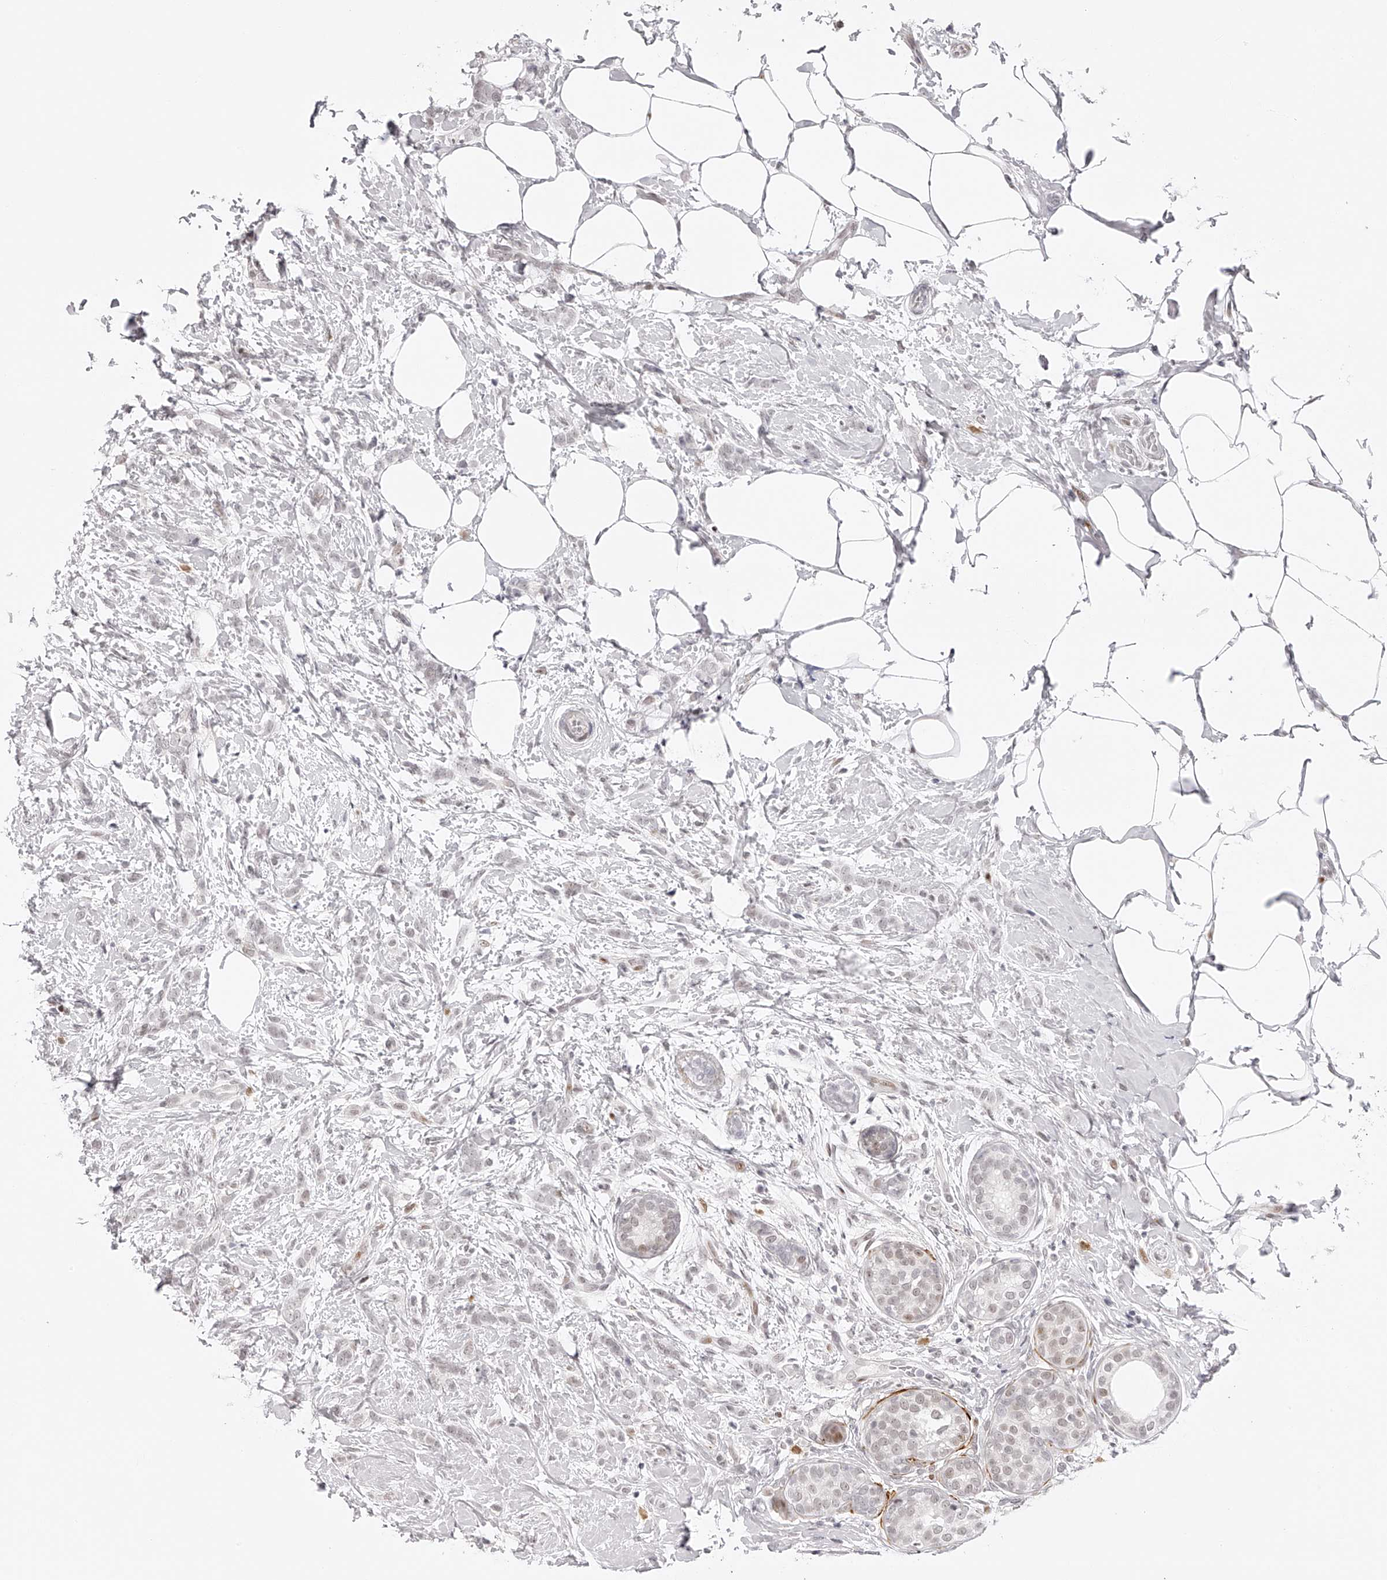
{"staining": {"intensity": "negative", "quantity": "none", "location": "none"}, "tissue": "breast cancer", "cell_type": "Tumor cells", "image_type": "cancer", "snomed": [{"axis": "morphology", "description": "Lobular carcinoma, in situ"}, {"axis": "morphology", "description": "Lobular carcinoma"}, {"axis": "topography", "description": "Breast"}], "caption": "IHC image of neoplastic tissue: breast cancer (lobular carcinoma in situ) stained with DAB (3,3'-diaminobenzidine) shows no significant protein staining in tumor cells.", "gene": "PLEKHG1", "patient": {"sex": "female", "age": 41}}